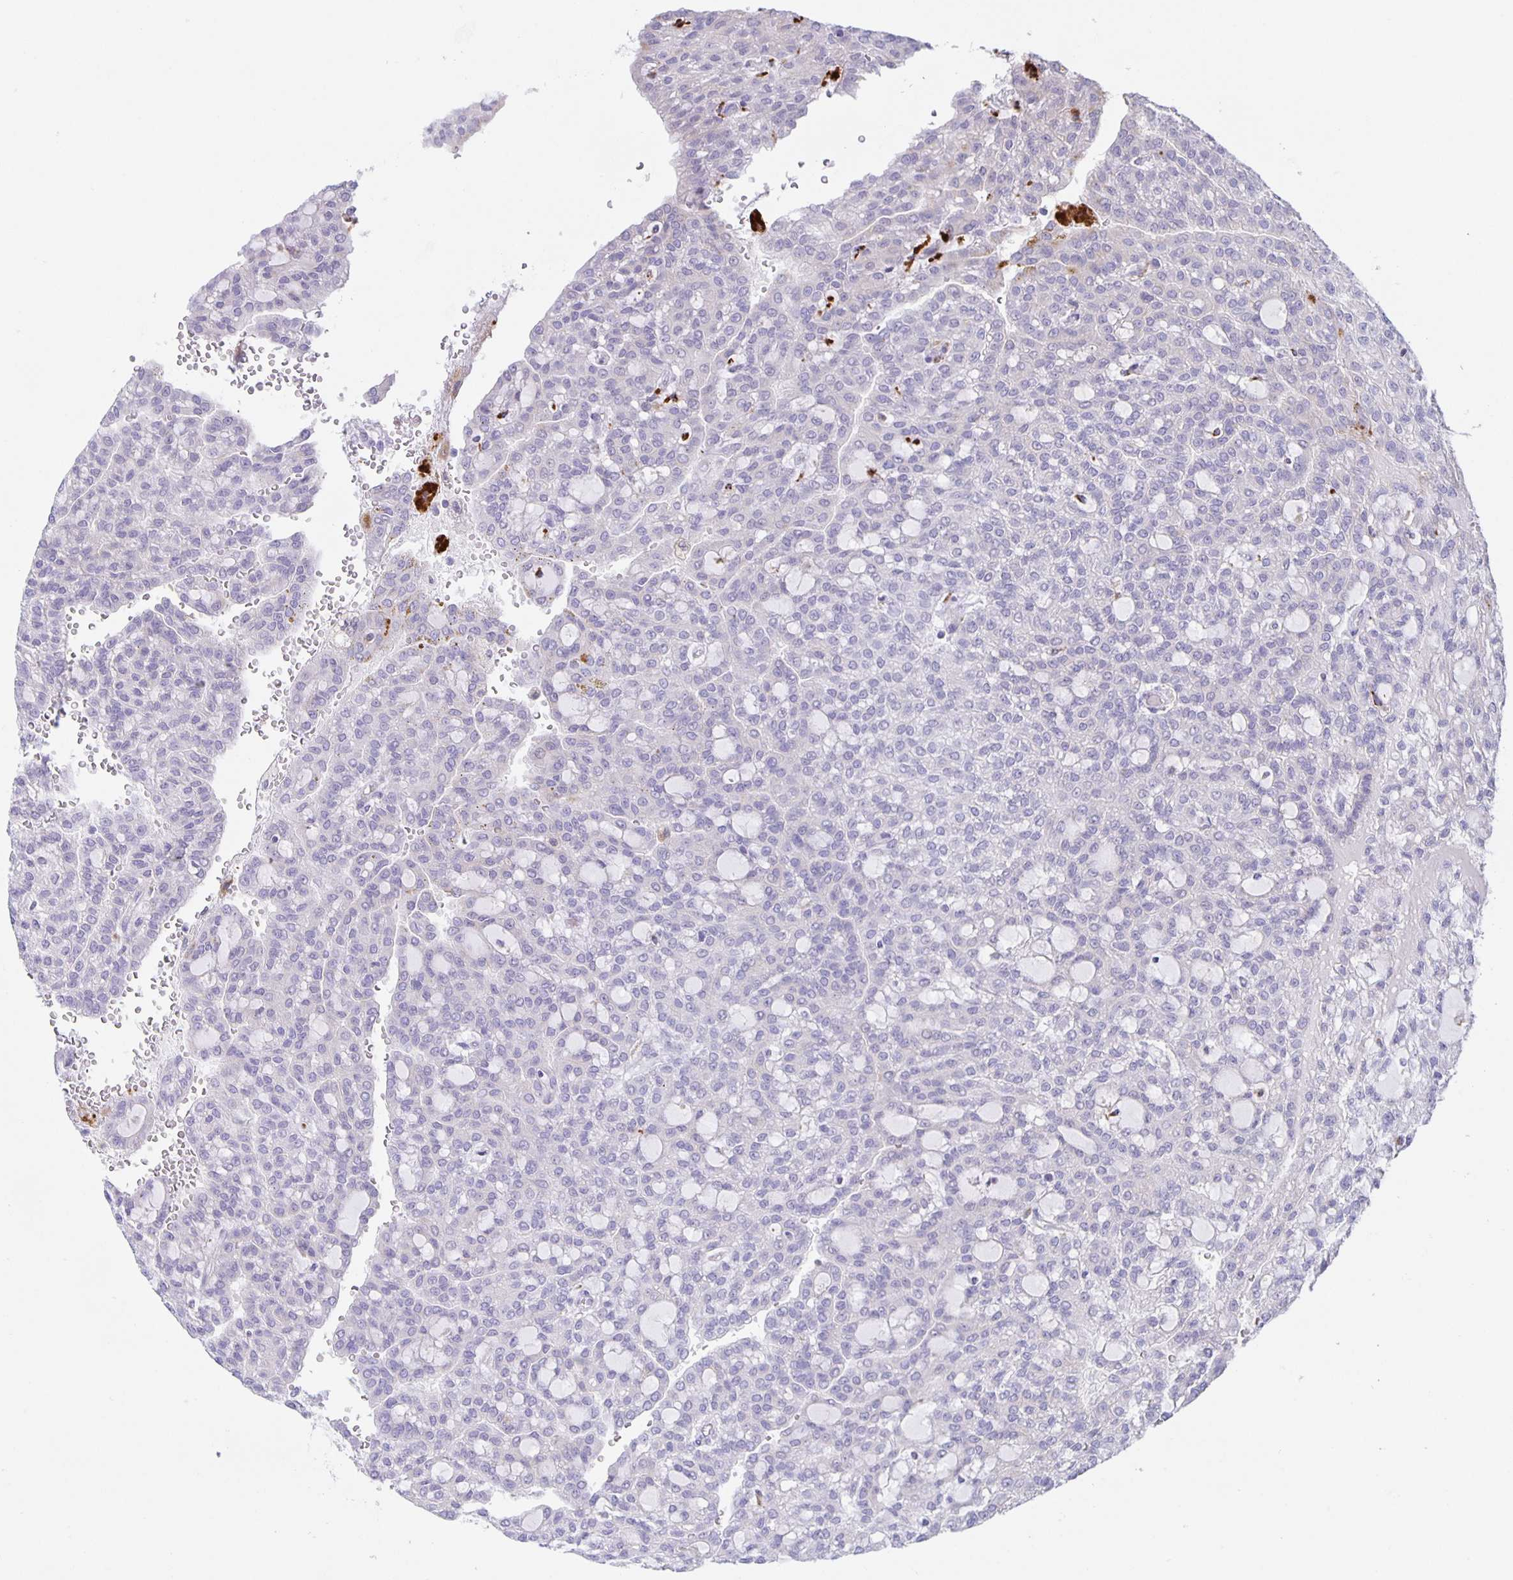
{"staining": {"intensity": "negative", "quantity": "none", "location": "none"}, "tissue": "renal cancer", "cell_type": "Tumor cells", "image_type": "cancer", "snomed": [{"axis": "morphology", "description": "Adenocarcinoma, NOS"}, {"axis": "topography", "description": "Kidney"}], "caption": "High magnification brightfield microscopy of renal adenocarcinoma stained with DAB (3,3'-diaminobenzidine) (brown) and counterstained with hematoxylin (blue): tumor cells show no significant expression.", "gene": "LIPA", "patient": {"sex": "male", "age": 63}}